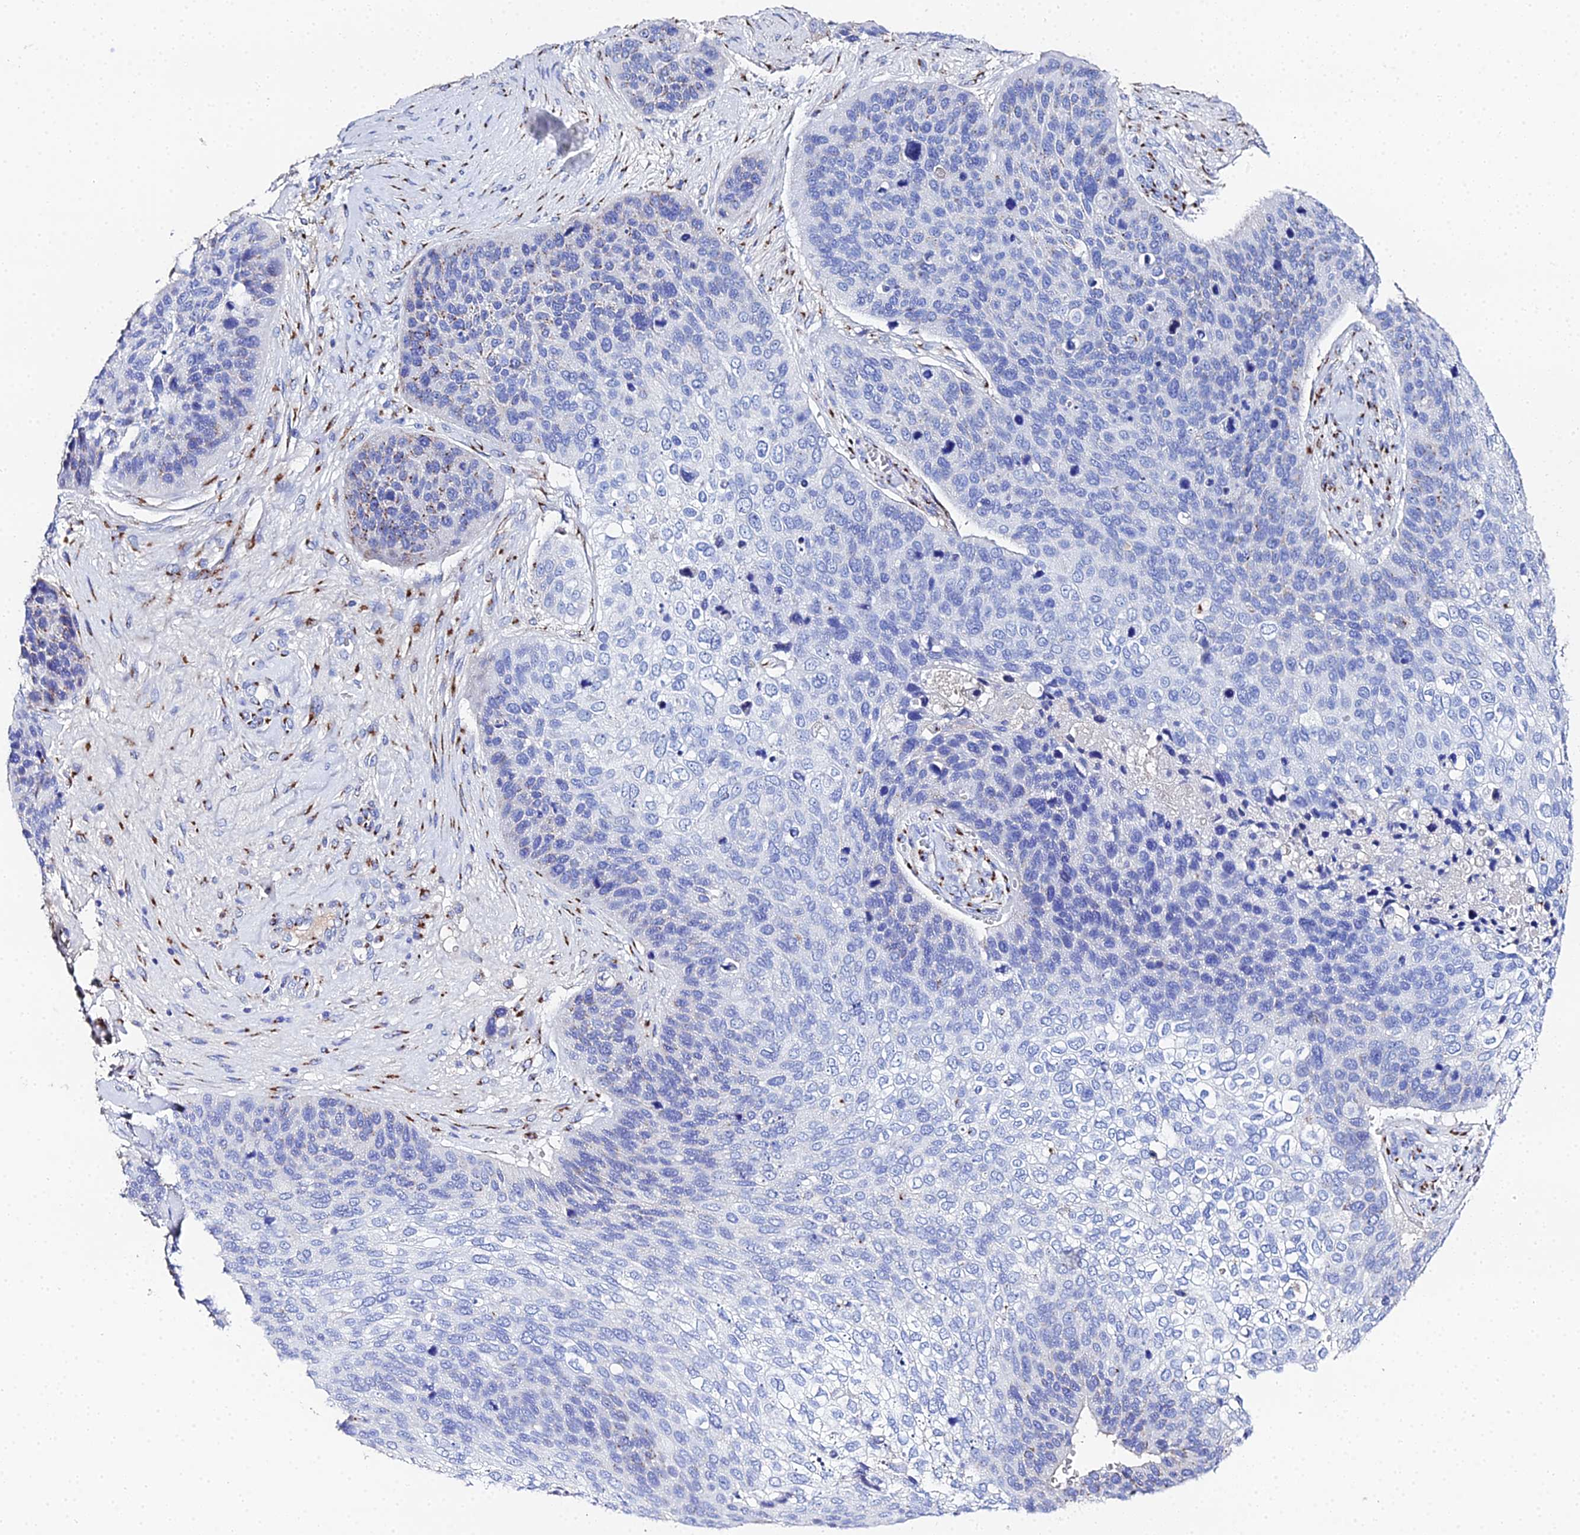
{"staining": {"intensity": "negative", "quantity": "none", "location": "none"}, "tissue": "skin cancer", "cell_type": "Tumor cells", "image_type": "cancer", "snomed": [{"axis": "morphology", "description": "Basal cell carcinoma"}, {"axis": "topography", "description": "Skin"}], "caption": "Histopathology image shows no protein positivity in tumor cells of basal cell carcinoma (skin) tissue.", "gene": "ENSG00000268674", "patient": {"sex": "female", "age": 74}}